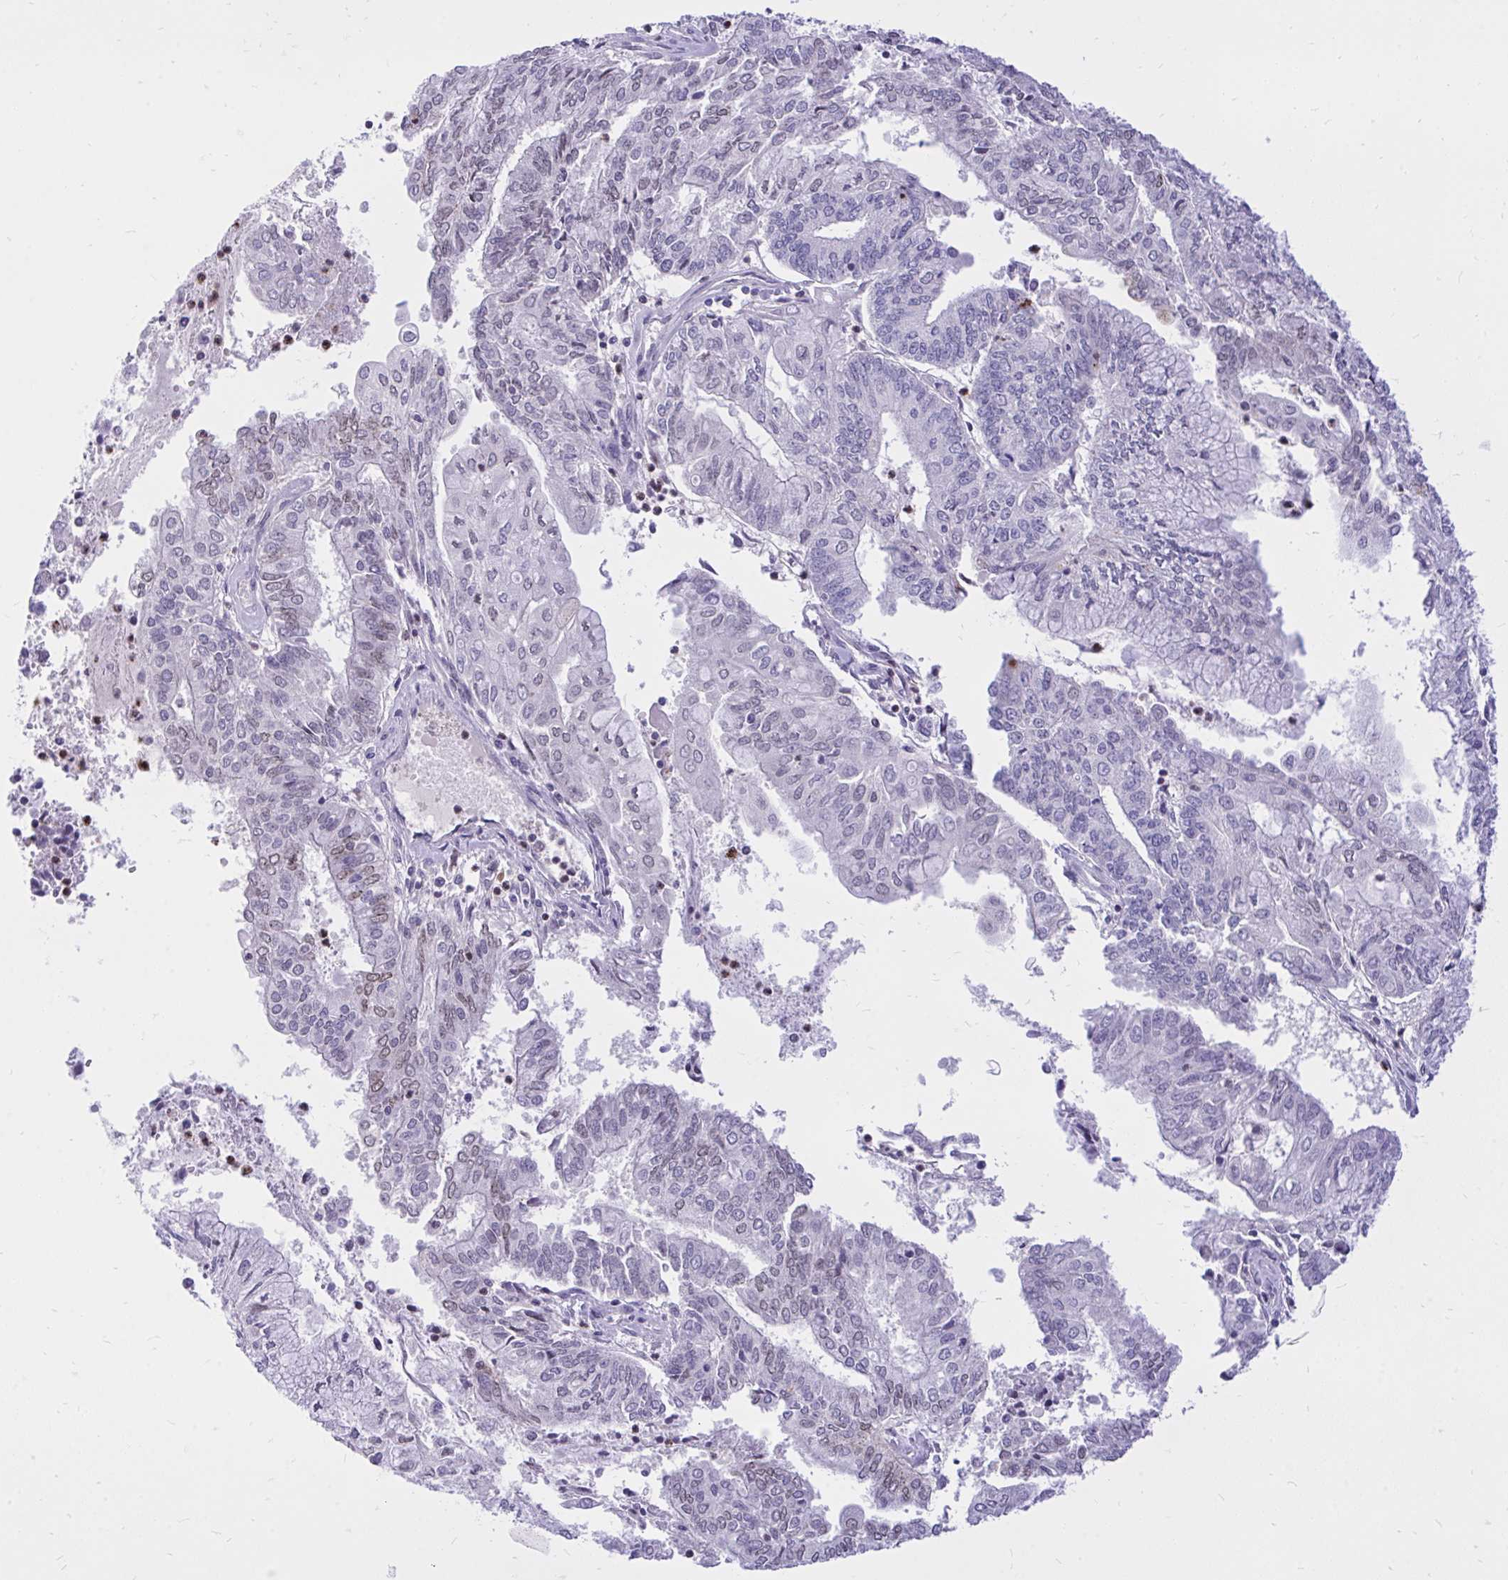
{"staining": {"intensity": "negative", "quantity": "none", "location": "none"}, "tissue": "endometrial cancer", "cell_type": "Tumor cells", "image_type": "cancer", "snomed": [{"axis": "morphology", "description": "Adenocarcinoma, NOS"}, {"axis": "topography", "description": "Endometrium"}], "caption": "The immunohistochemistry micrograph has no significant staining in tumor cells of endometrial cancer (adenocarcinoma) tissue.", "gene": "CXCL8", "patient": {"sex": "female", "age": 61}}